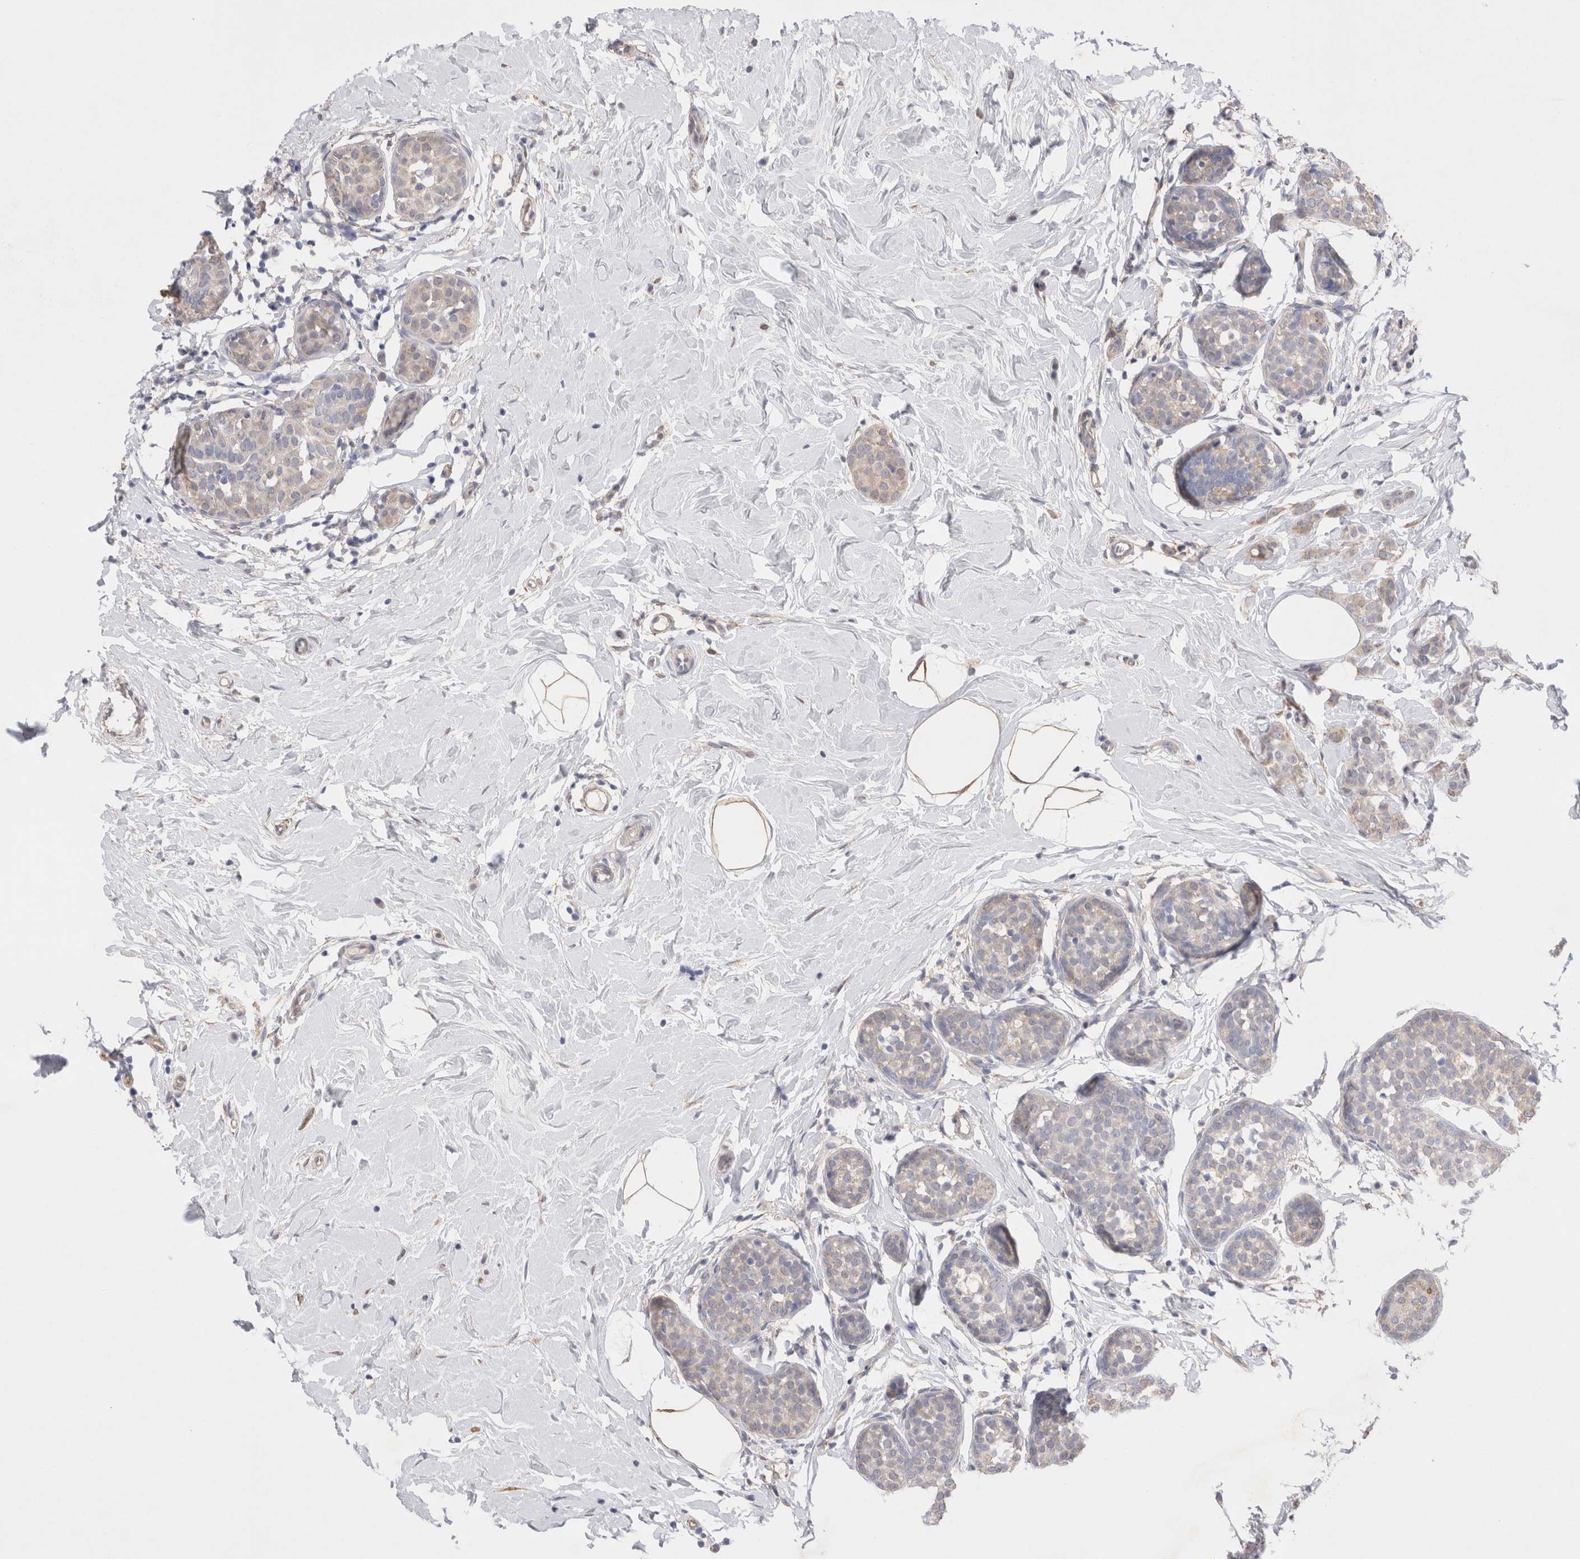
{"staining": {"intensity": "negative", "quantity": "none", "location": "none"}, "tissue": "breast cancer", "cell_type": "Tumor cells", "image_type": "cancer", "snomed": [{"axis": "morphology", "description": "Lobular carcinoma, in situ"}, {"axis": "morphology", "description": "Lobular carcinoma"}, {"axis": "topography", "description": "Breast"}], "caption": "Tumor cells show no significant staining in breast cancer. The staining is performed using DAB (3,3'-diaminobenzidine) brown chromogen with nuclei counter-stained in using hematoxylin.", "gene": "GIMAP6", "patient": {"sex": "female", "age": 41}}